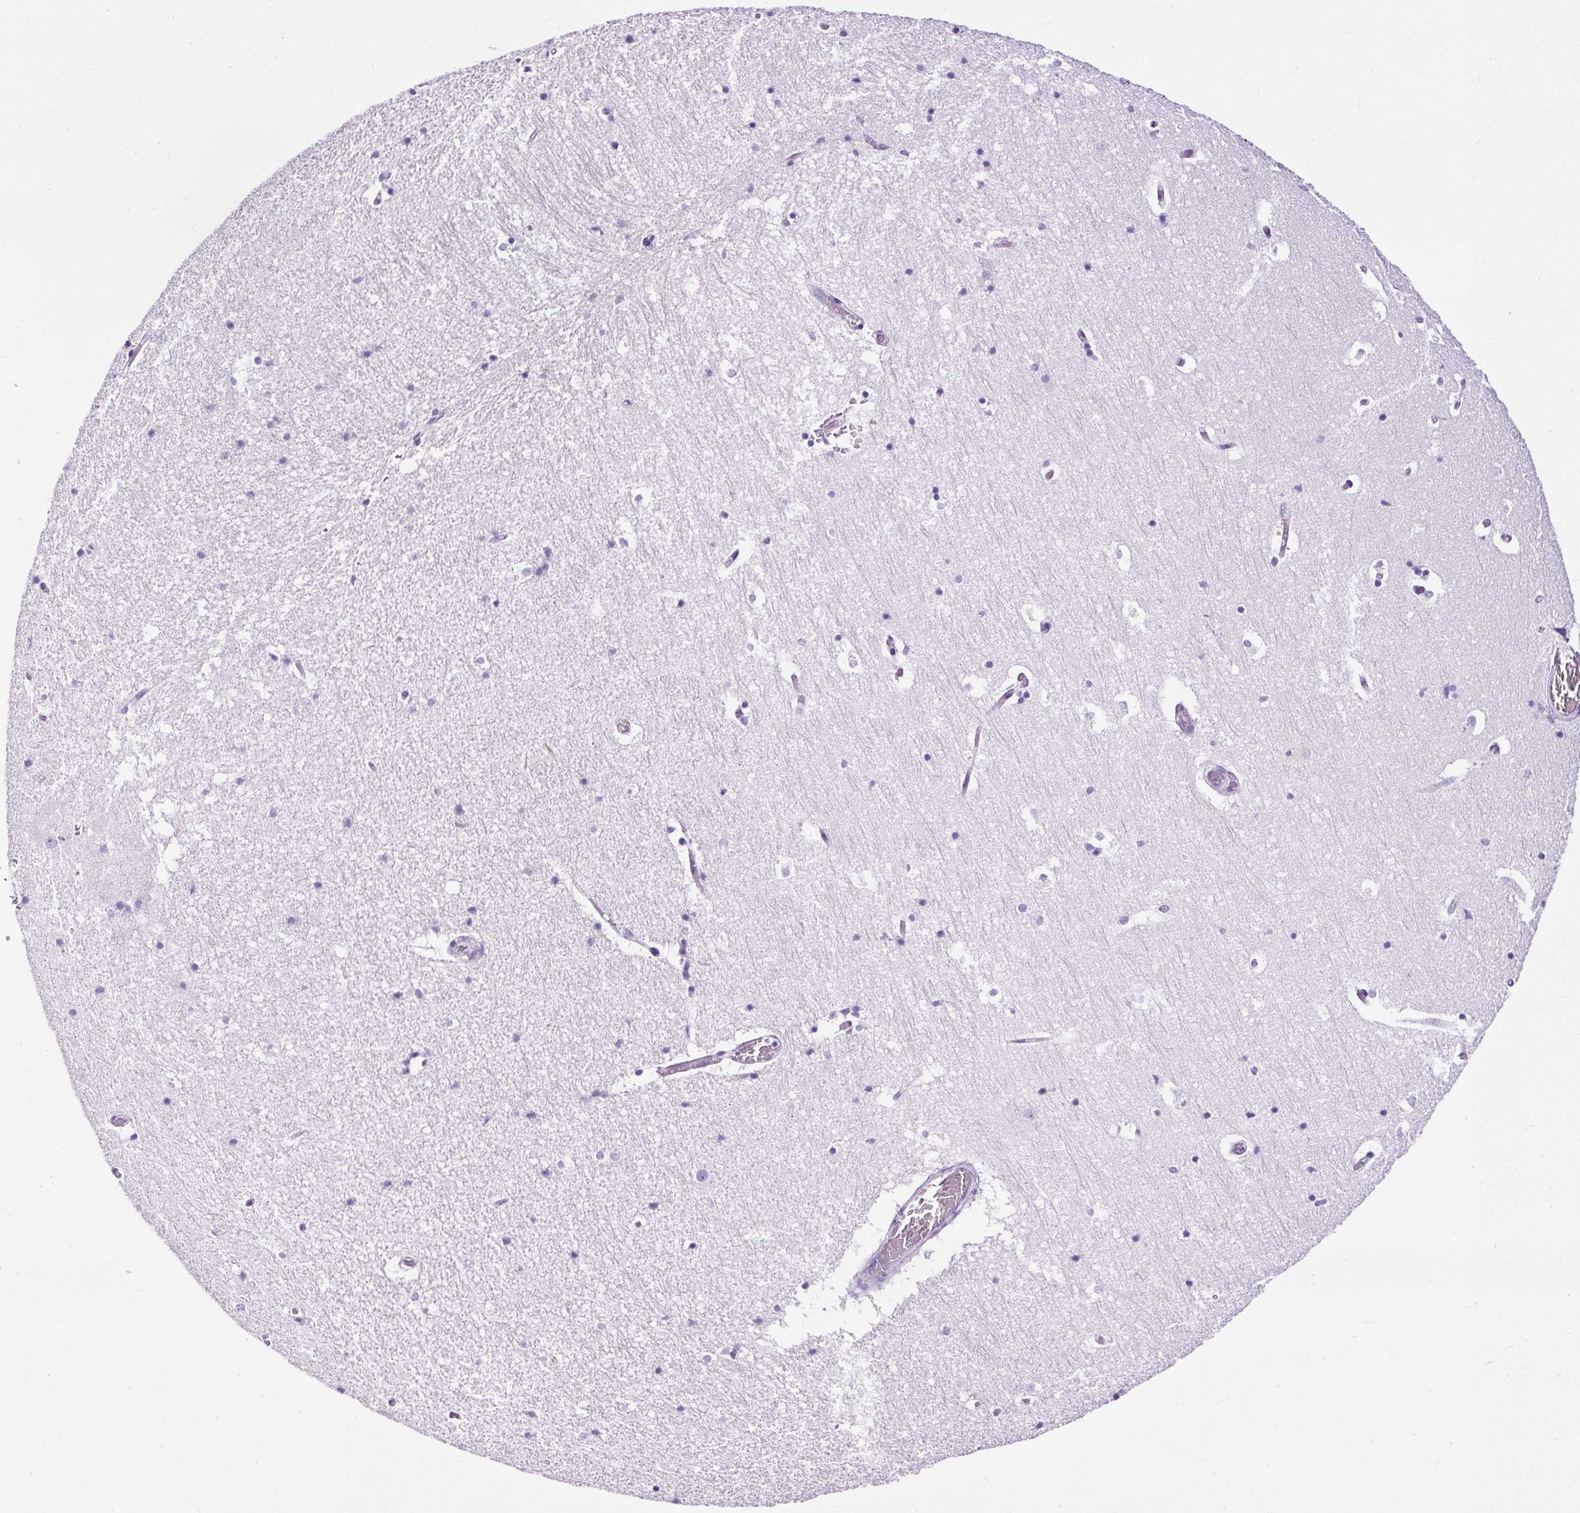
{"staining": {"intensity": "negative", "quantity": "none", "location": "none"}, "tissue": "hippocampus", "cell_type": "Glial cells", "image_type": "normal", "snomed": [{"axis": "morphology", "description": "Normal tissue, NOS"}, {"axis": "topography", "description": "Hippocampus"}], "caption": "A photomicrograph of hippocampus stained for a protein reveals no brown staining in glial cells. The staining is performed using DAB (3,3'-diaminobenzidine) brown chromogen with nuclei counter-stained in using hematoxylin.", "gene": "STOX2", "patient": {"sex": "female", "age": 52}}